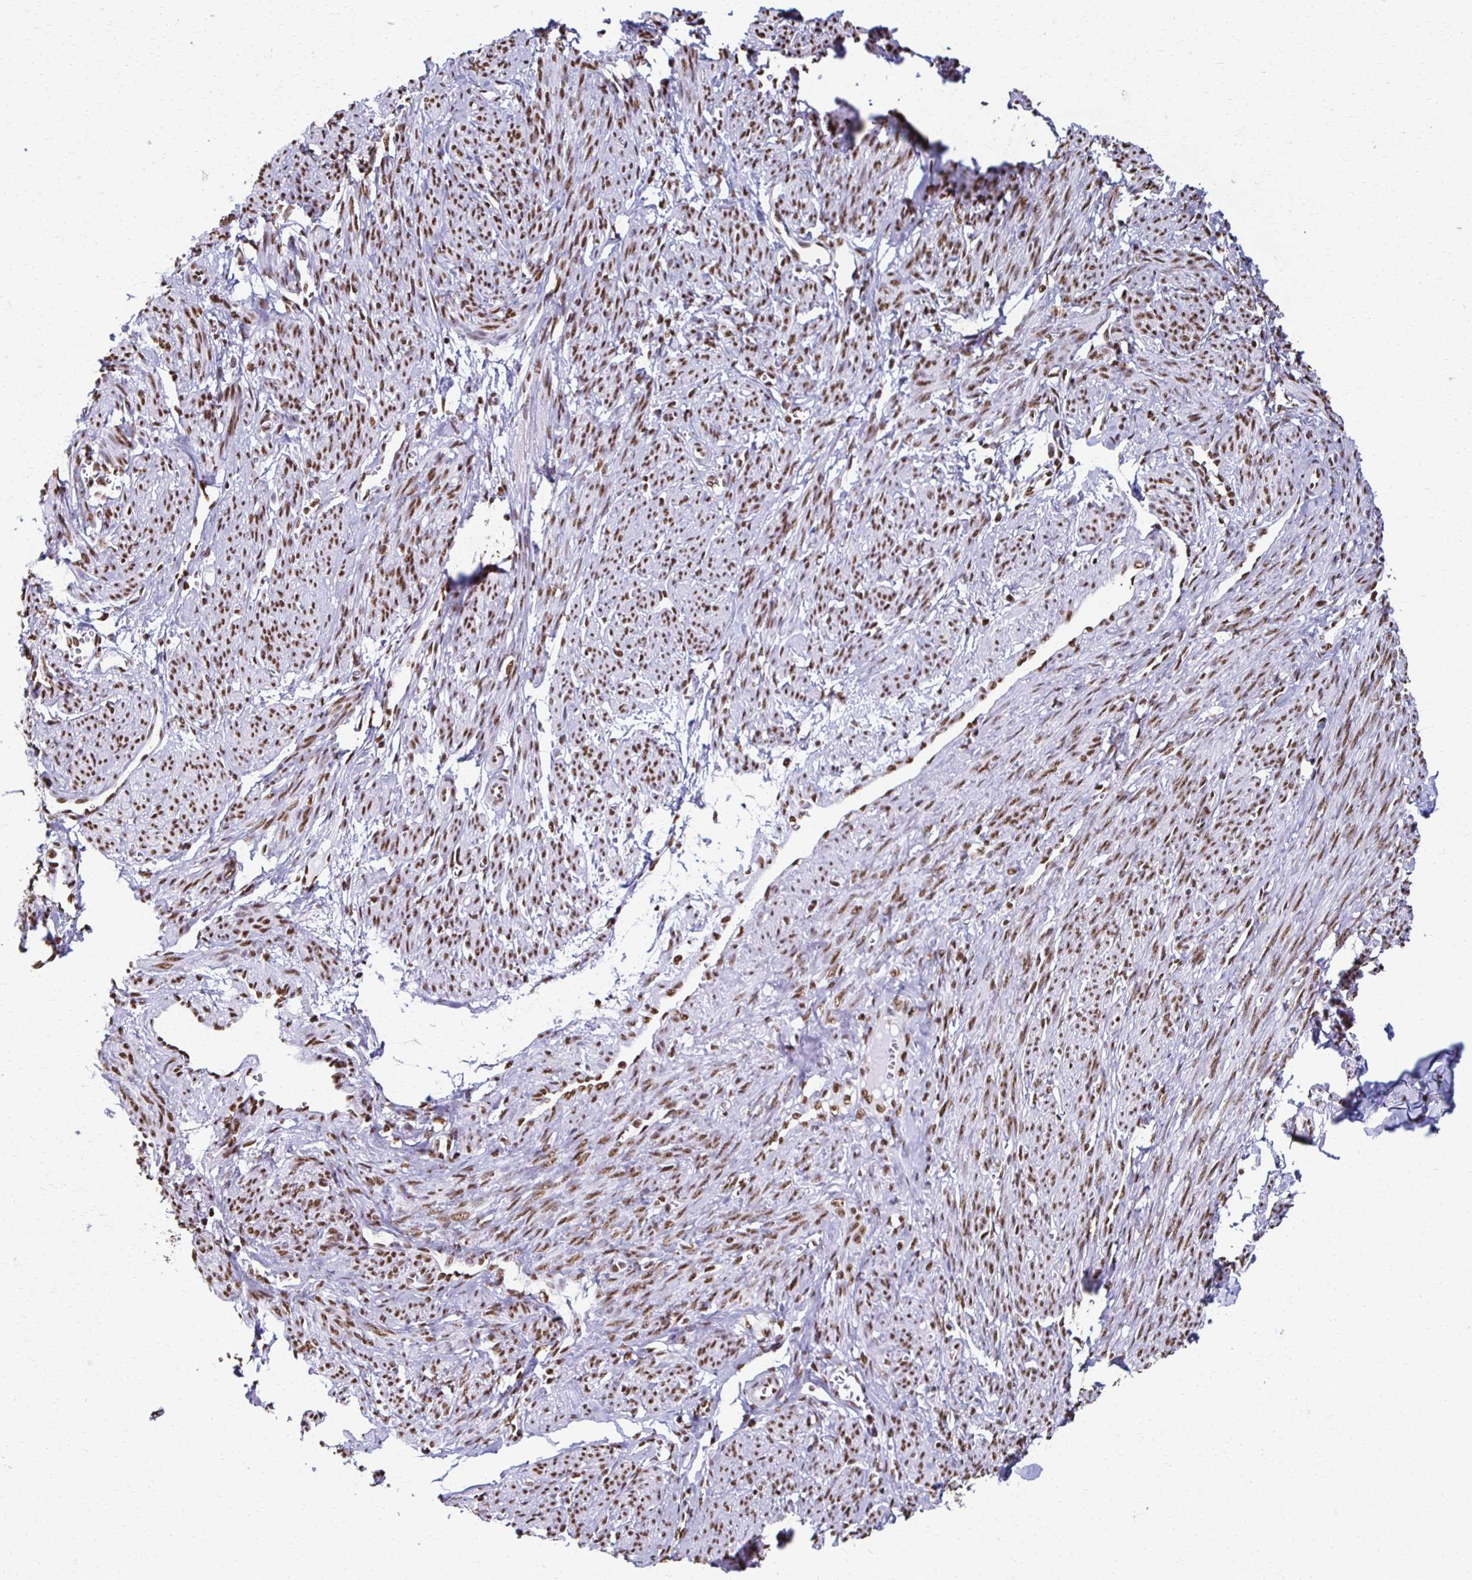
{"staining": {"intensity": "strong", "quantity": ">75%", "location": "nuclear"}, "tissue": "smooth muscle", "cell_type": "Smooth muscle cells", "image_type": "normal", "snomed": [{"axis": "morphology", "description": "Normal tissue, NOS"}, {"axis": "topography", "description": "Smooth muscle"}], "caption": "Immunohistochemistry (IHC) image of unremarkable smooth muscle: smooth muscle stained using IHC shows high levels of strong protein expression localized specifically in the nuclear of smooth muscle cells, appearing as a nuclear brown color.", "gene": "NONO", "patient": {"sex": "female", "age": 65}}